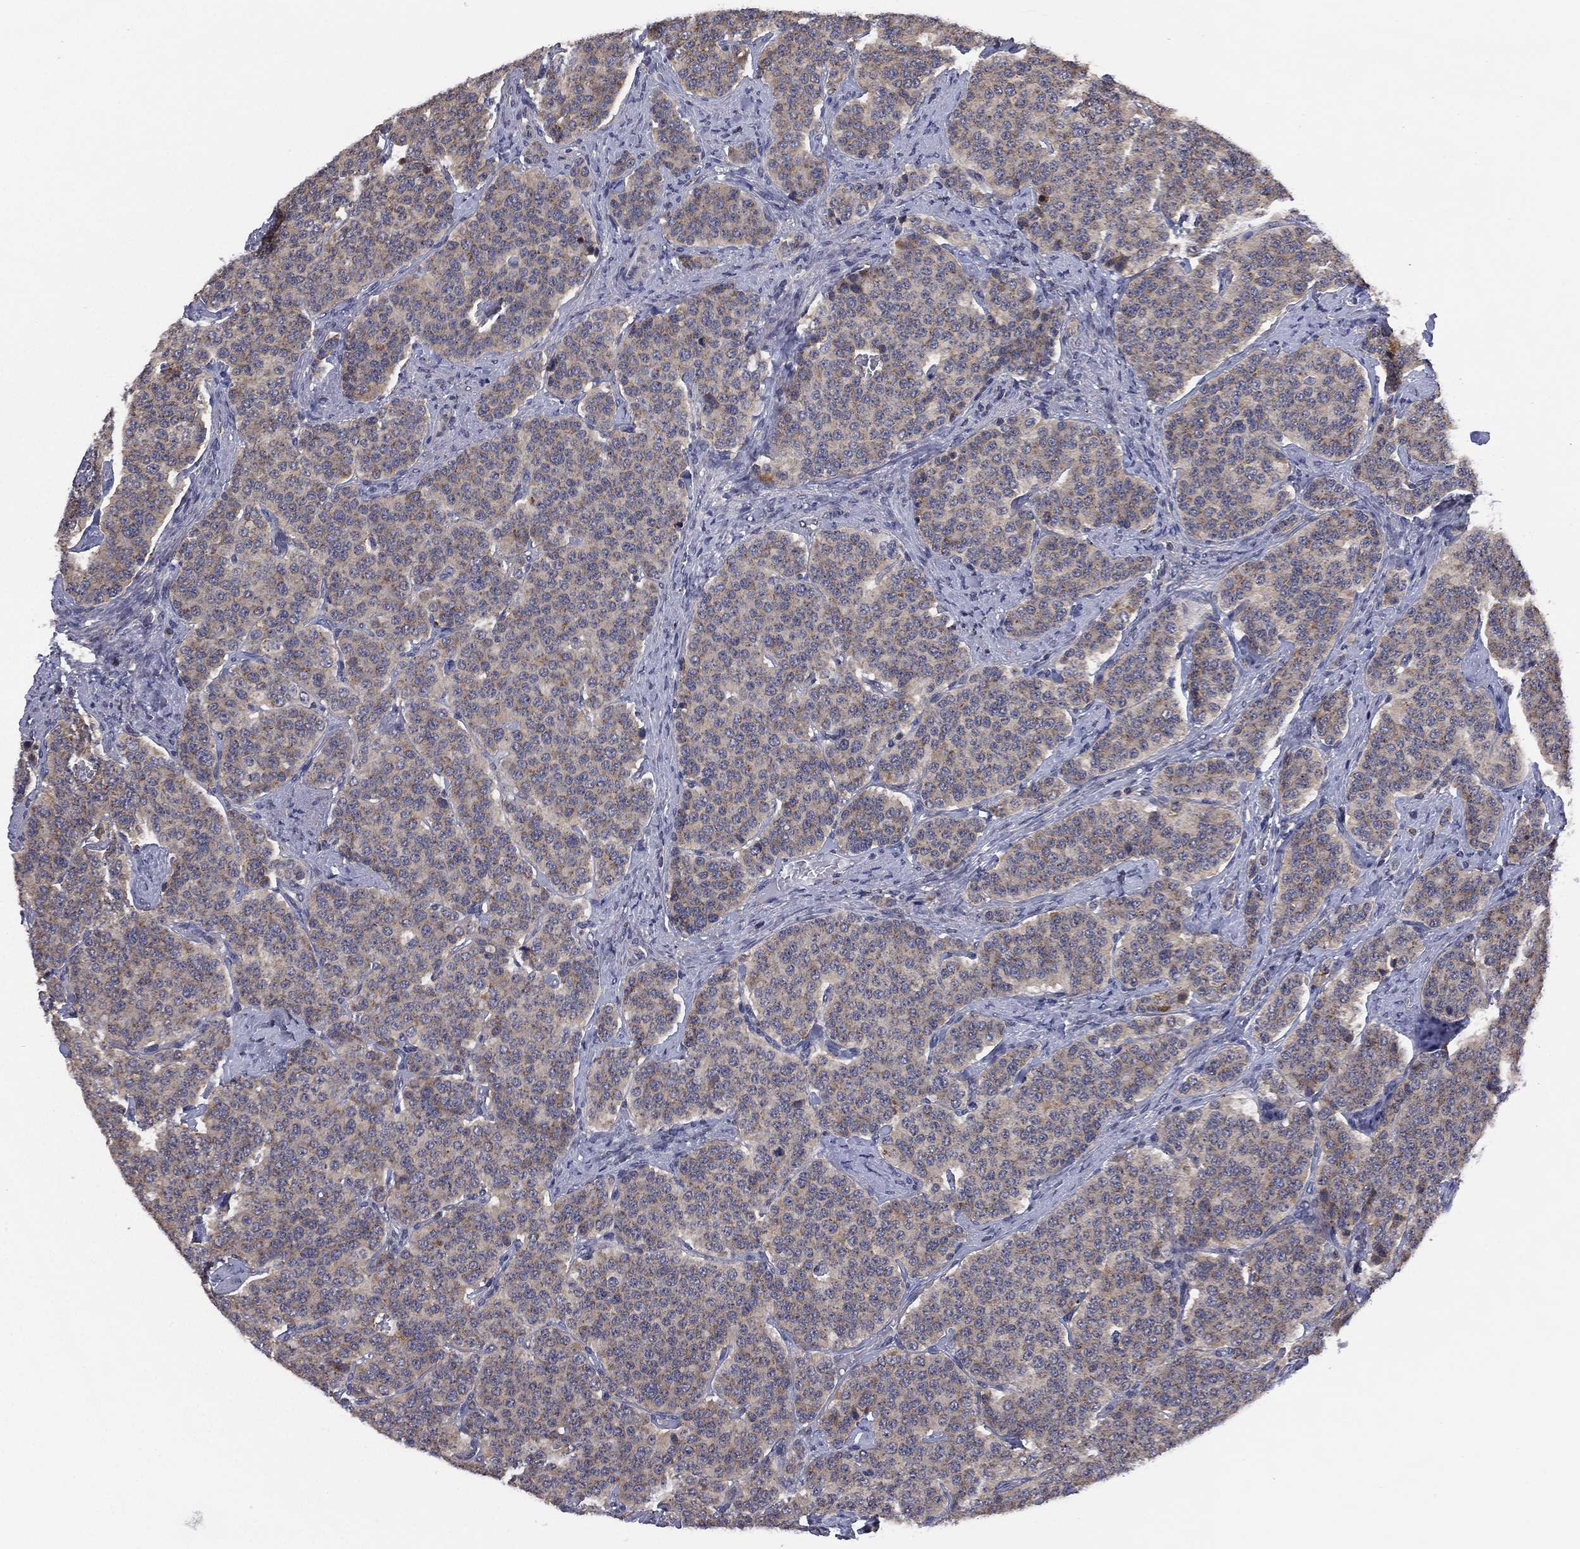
{"staining": {"intensity": "negative", "quantity": "none", "location": "none"}, "tissue": "carcinoid", "cell_type": "Tumor cells", "image_type": "cancer", "snomed": [{"axis": "morphology", "description": "Carcinoid, malignant, NOS"}, {"axis": "topography", "description": "Small intestine"}], "caption": "IHC of human carcinoid reveals no positivity in tumor cells.", "gene": "SELENOO", "patient": {"sex": "female", "age": 58}}